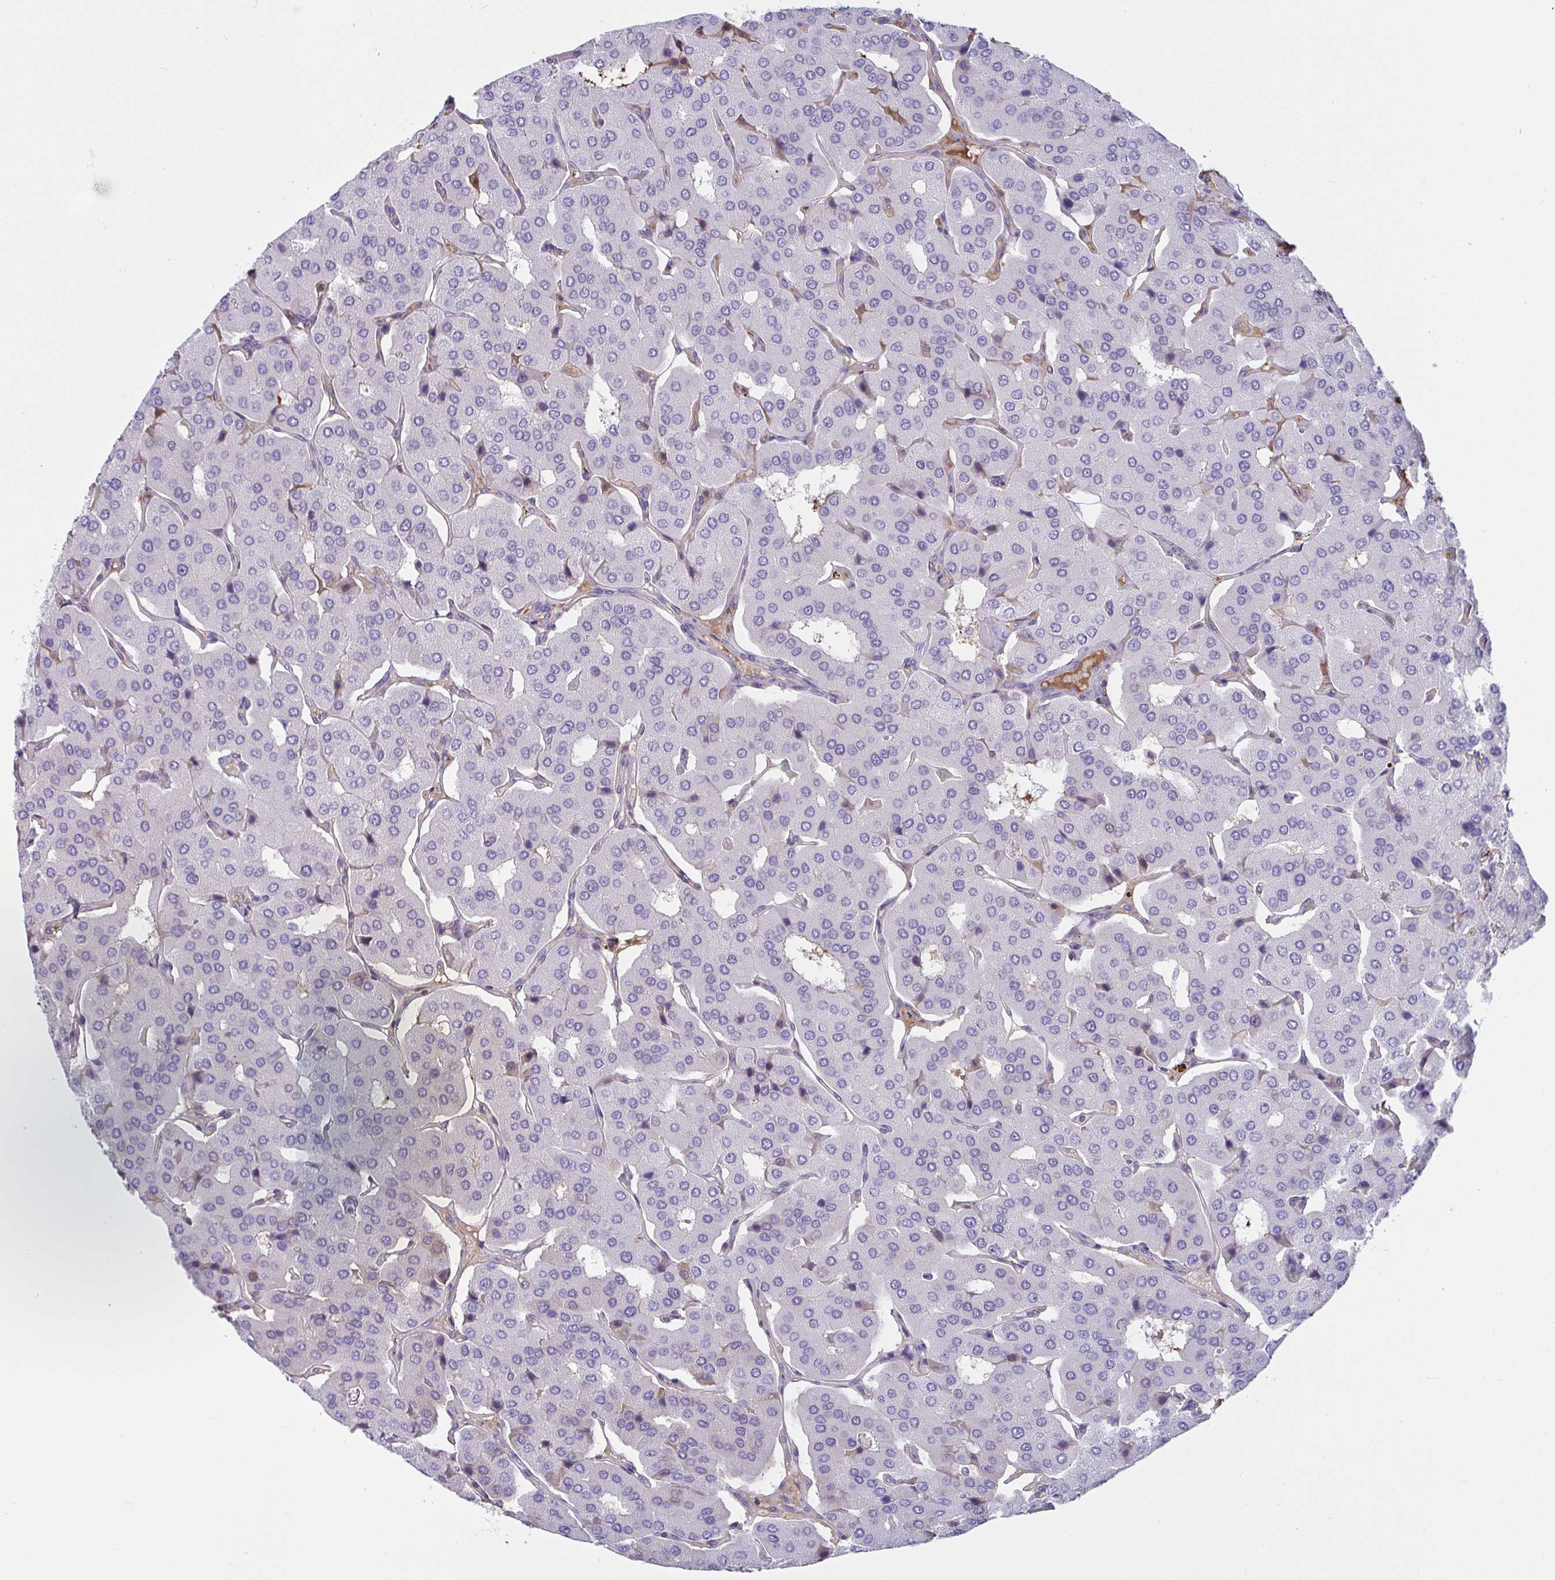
{"staining": {"intensity": "negative", "quantity": "none", "location": "none"}, "tissue": "parathyroid gland", "cell_type": "Glandular cells", "image_type": "normal", "snomed": [{"axis": "morphology", "description": "Normal tissue, NOS"}, {"axis": "morphology", "description": "Adenoma, NOS"}, {"axis": "topography", "description": "Parathyroid gland"}], "caption": "An immunohistochemistry (IHC) image of normal parathyroid gland is shown. There is no staining in glandular cells of parathyroid gland.", "gene": "NPY", "patient": {"sex": "female", "age": 86}}